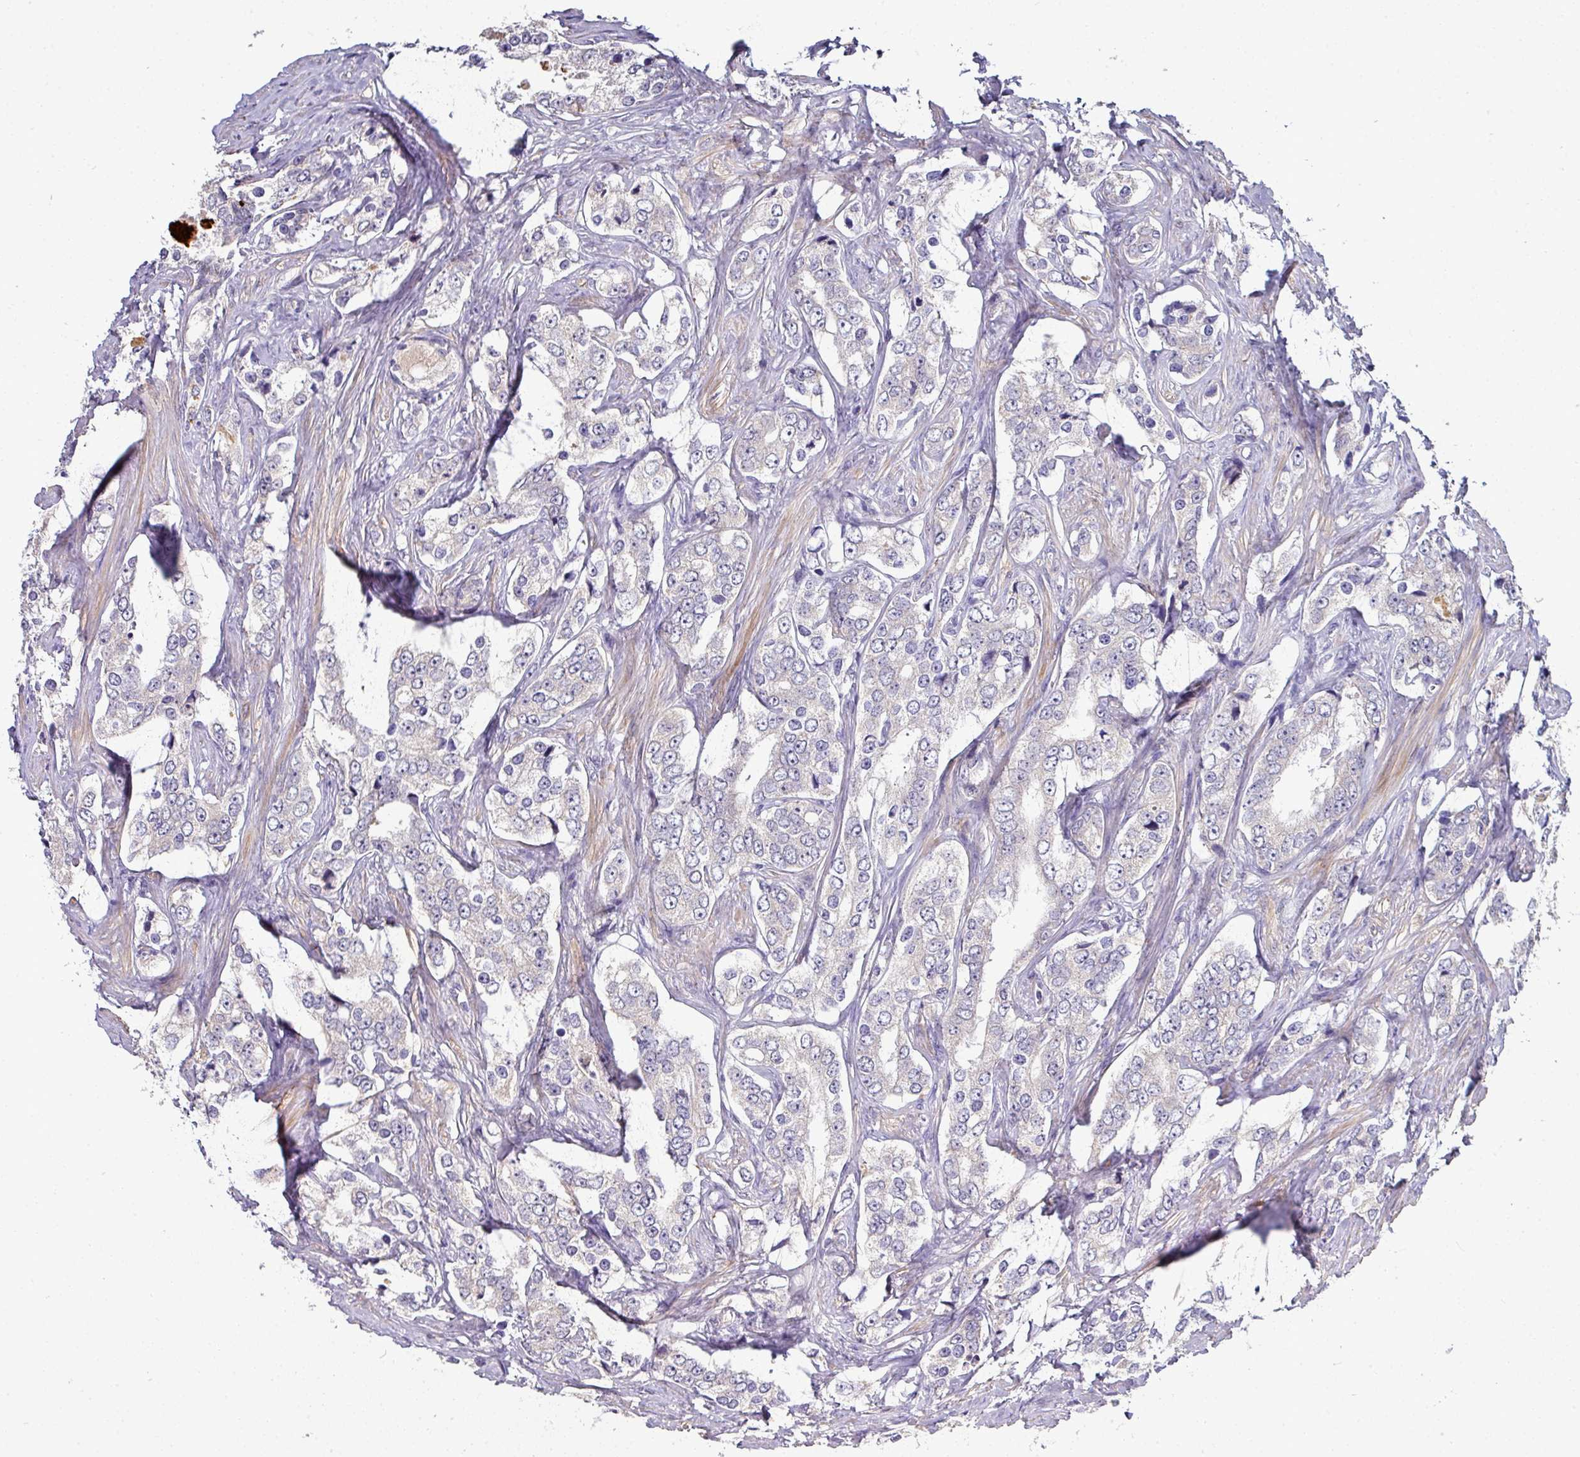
{"staining": {"intensity": "negative", "quantity": "none", "location": "none"}, "tissue": "prostate cancer", "cell_type": "Tumor cells", "image_type": "cancer", "snomed": [{"axis": "morphology", "description": "Adenocarcinoma, High grade"}, {"axis": "topography", "description": "Prostate"}], "caption": "A micrograph of human high-grade adenocarcinoma (prostate) is negative for staining in tumor cells.", "gene": "AEBP2", "patient": {"sex": "male", "age": 66}}